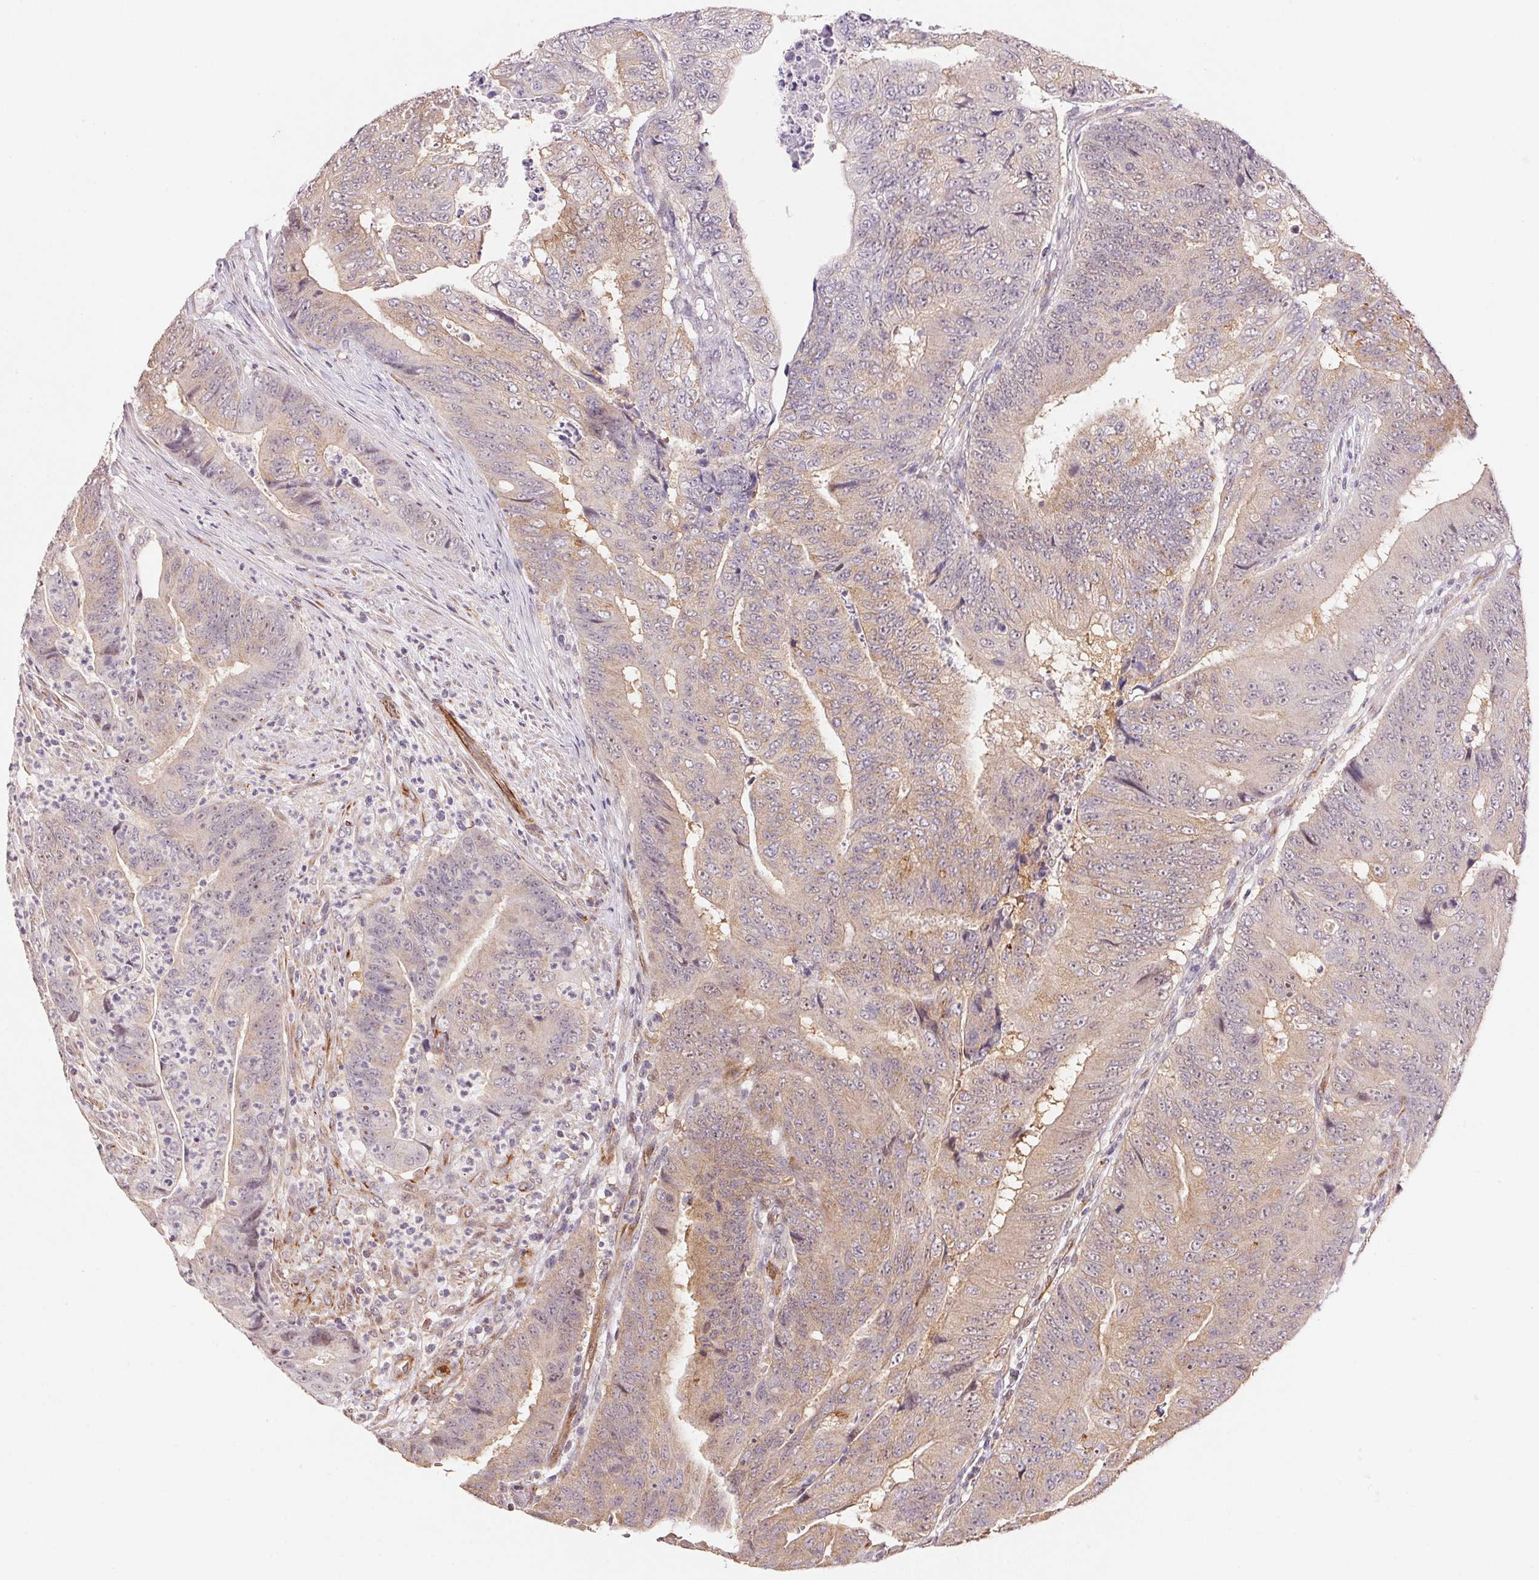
{"staining": {"intensity": "weak", "quantity": "25%-75%", "location": "cytoplasmic/membranous"}, "tissue": "colorectal cancer", "cell_type": "Tumor cells", "image_type": "cancer", "snomed": [{"axis": "morphology", "description": "Adenocarcinoma, NOS"}, {"axis": "topography", "description": "Colon"}], "caption": "The immunohistochemical stain shows weak cytoplasmic/membranous positivity in tumor cells of colorectal cancer tissue. (brown staining indicates protein expression, while blue staining denotes nuclei).", "gene": "GYG2", "patient": {"sex": "female", "age": 48}}